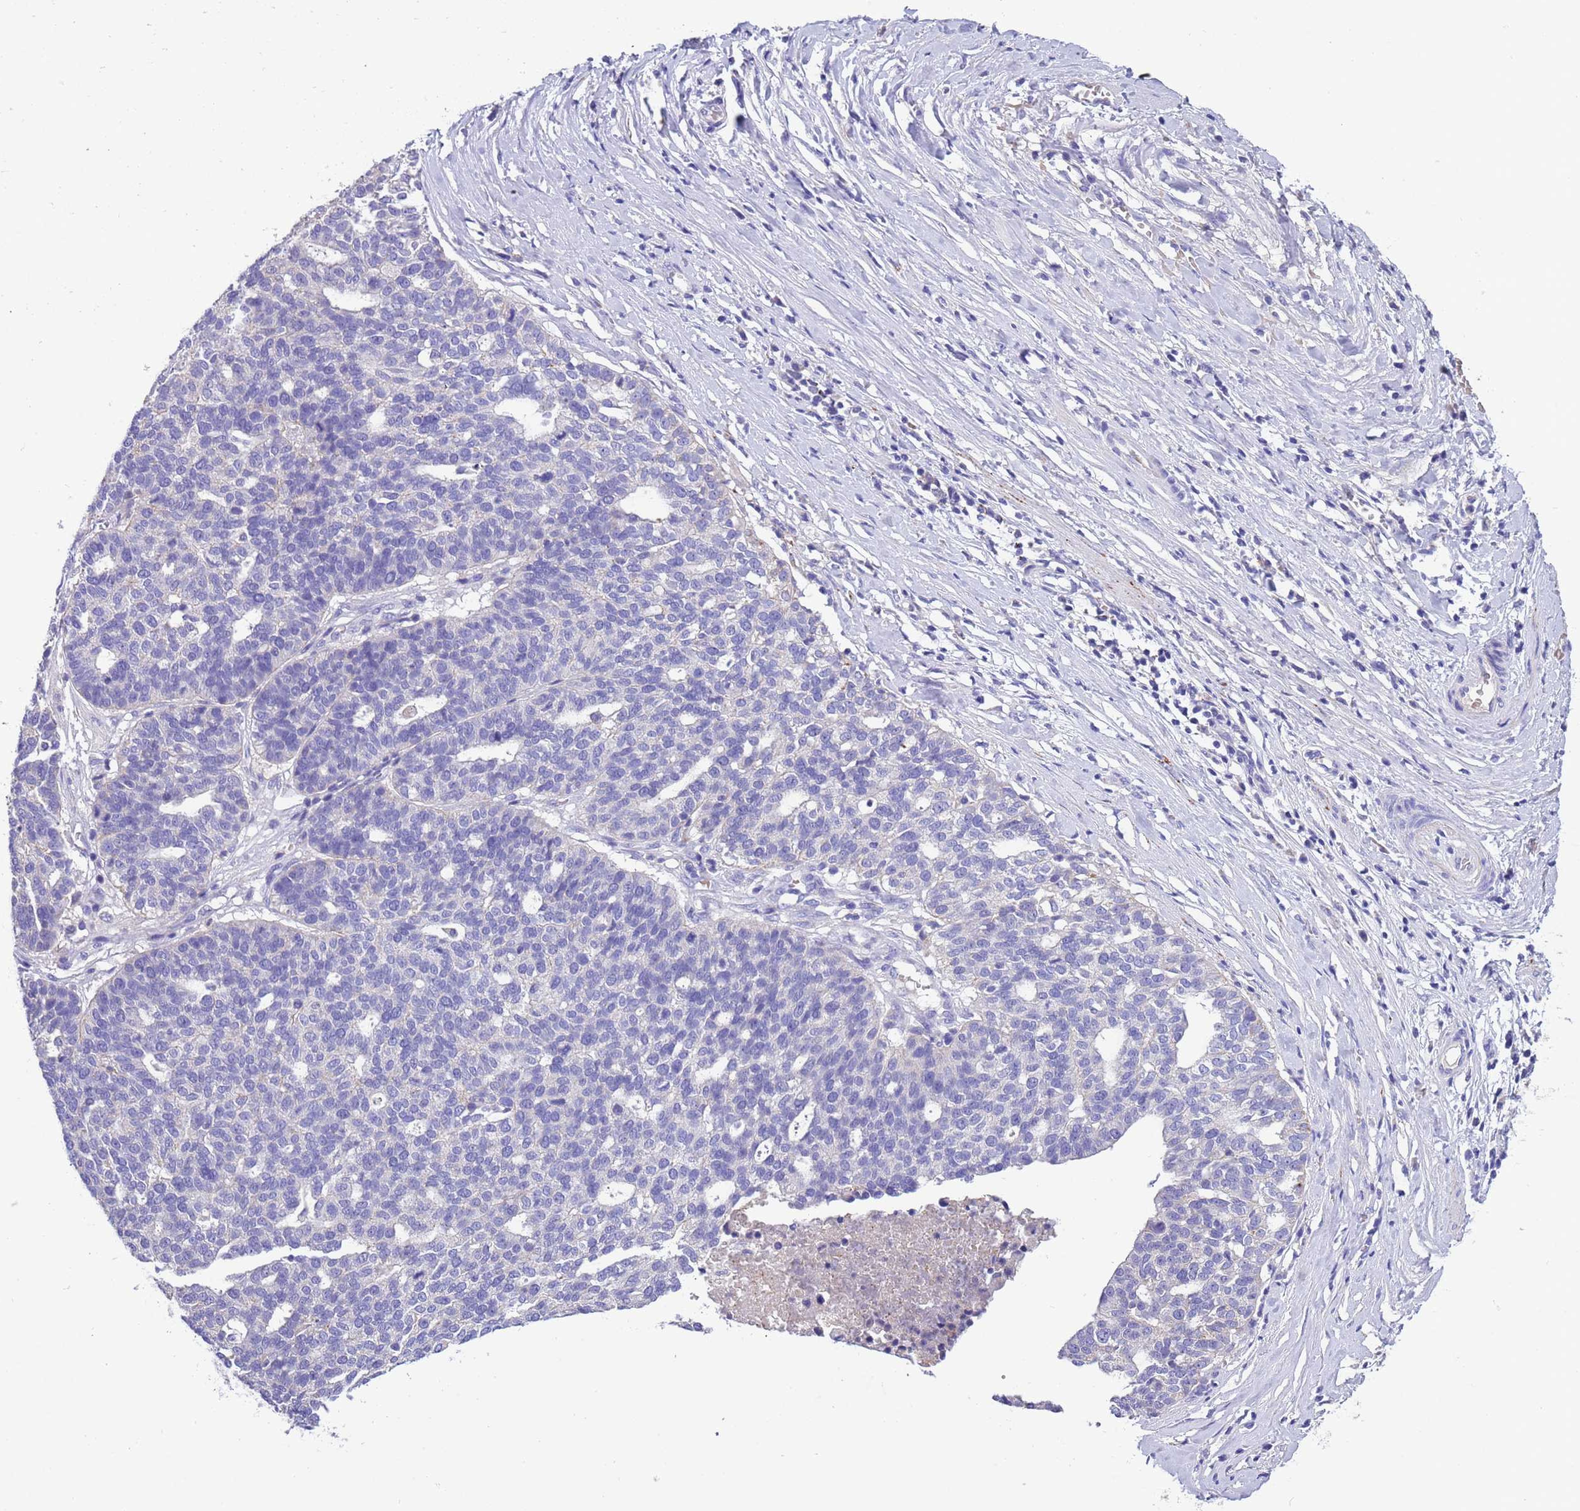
{"staining": {"intensity": "negative", "quantity": "none", "location": "none"}, "tissue": "ovarian cancer", "cell_type": "Tumor cells", "image_type": "cancer", "snomed": [{"axis": "morphology", "description": "Cystadenocarcinoma, serous, NOS"}, {"axis": "topography", "description": "Ovary"}], "caption": "There is no significant staining in tumor cells of ovarian cancer.", "gene": "SLC24A3", "patient": {"sex": "female", "age": 59}}